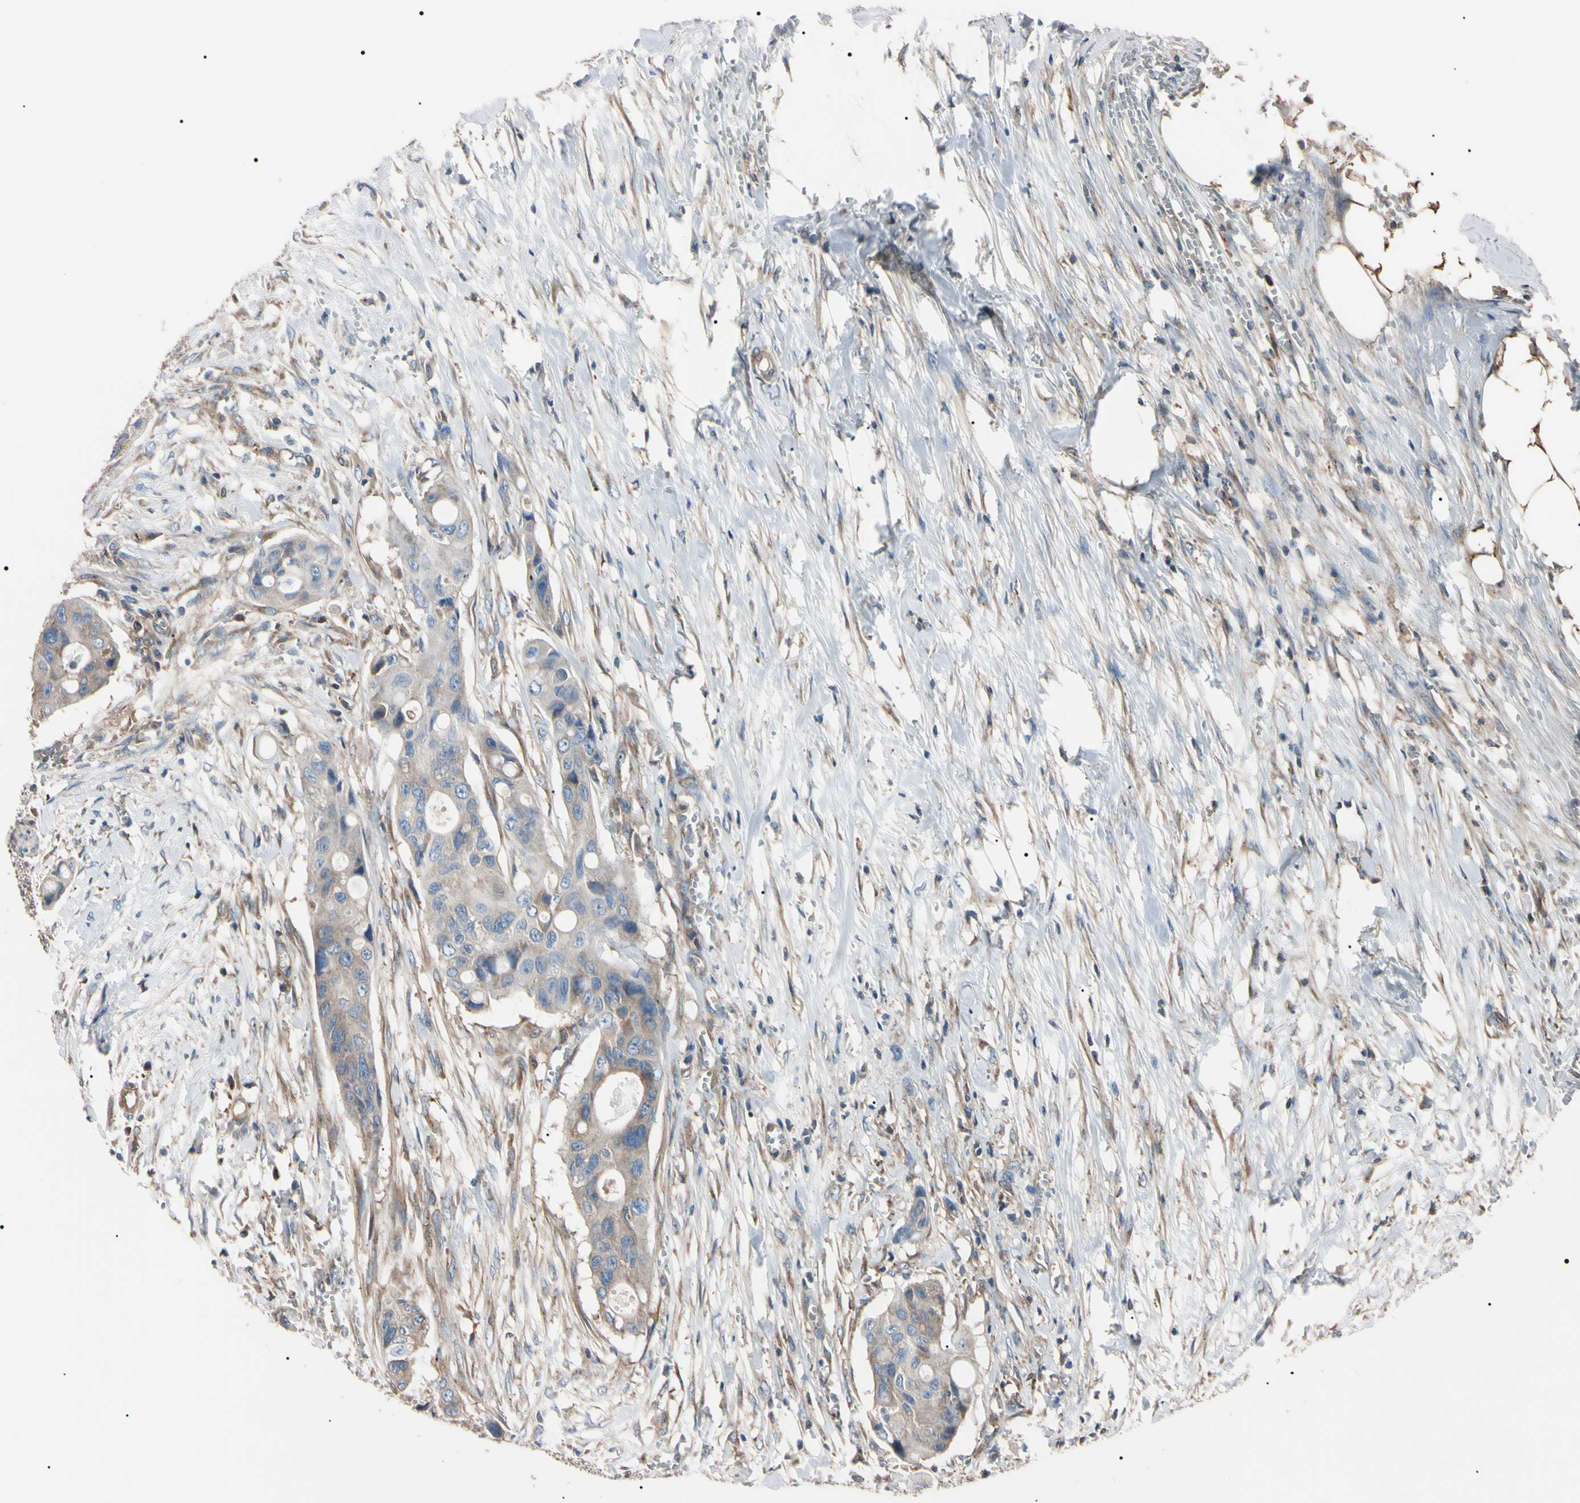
{"staining": {"intensity": "weak", "quantity": ">75%", "location": "cytoplasmic/membranous"}, "tissue": "colorectal cancer", "cell_type": "Tumor cells", "image_type": "cancer", "snomed": [{"axis": "morphology", "description": "Adenocarcinoma, NOS"}, {"axis": "topography", "description": "Colon"}], "caption": "Immunohistochemistry of colorectal adenocarcinoma shows low levels of weak cytoplasmic/membranous positivity in about >75% of tumor cells.", "gene": "PRKACA", "patient": {"sex": "female", "age": 57}}